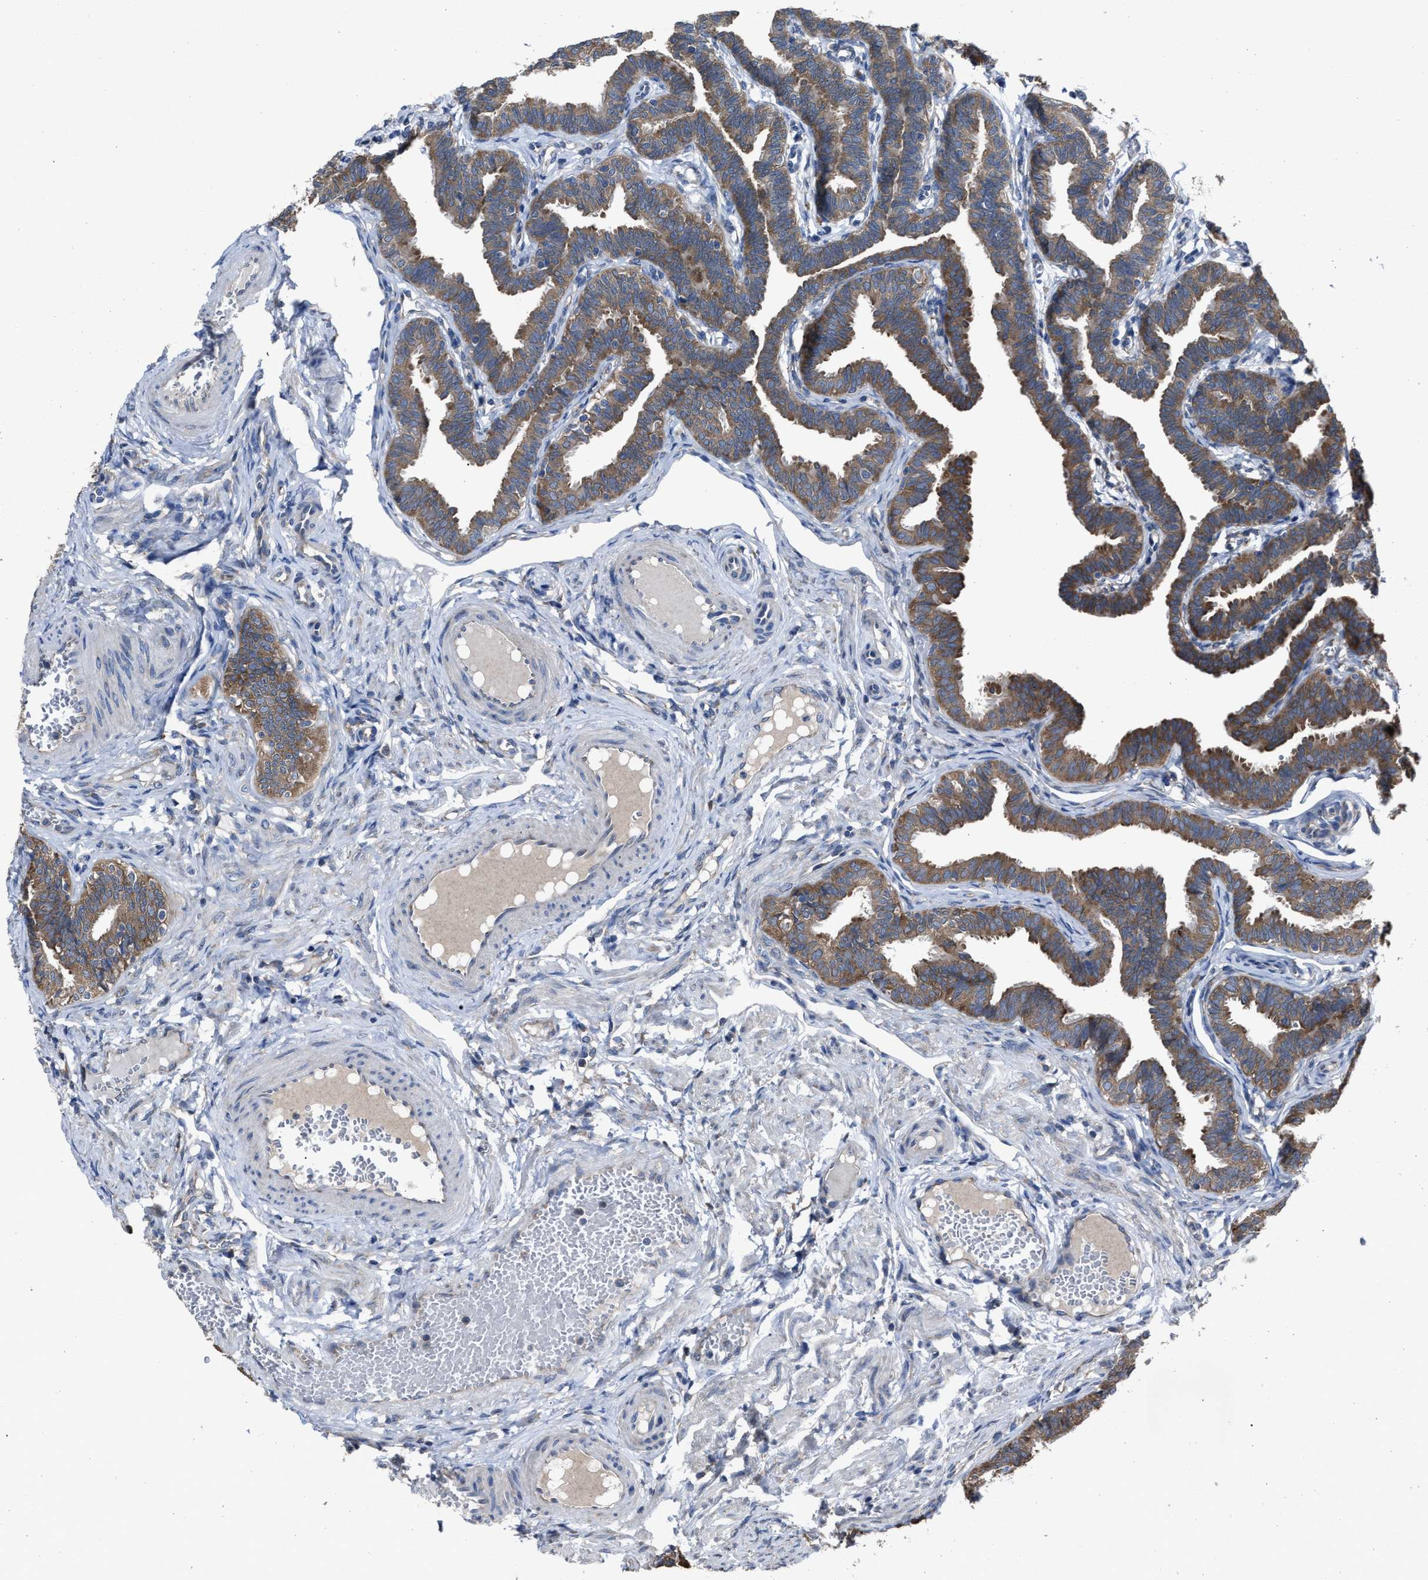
{"staining": {"intensity": "moderate", "quantity": "25%-75%", "location": "cytoplasmic/membranous"}, "tissue": "fallopian tube", "cell_type": "Glandular cells", "image_type": "normal", "snomed": [{"axis": "morphology", "description": "Normal tissue, NOS"}, {"axis": "topography", "description": "Fallopian tube"}, {"axis": "topography", "description": "Ovary"}], "caption": "Glandular cells show medium levels of moderate cytoplasmic/membranous expression in approximately 25%-75% of cells in benign fallopian tube. The staining is performed using DAB (3,3'-diaminobenzidine) brown chromogen to label protein expression. The nuclei are counter-stained blue using hematoxylin.", "gene": "UPF1", "patient": {"sex": "female", "age": 23}}